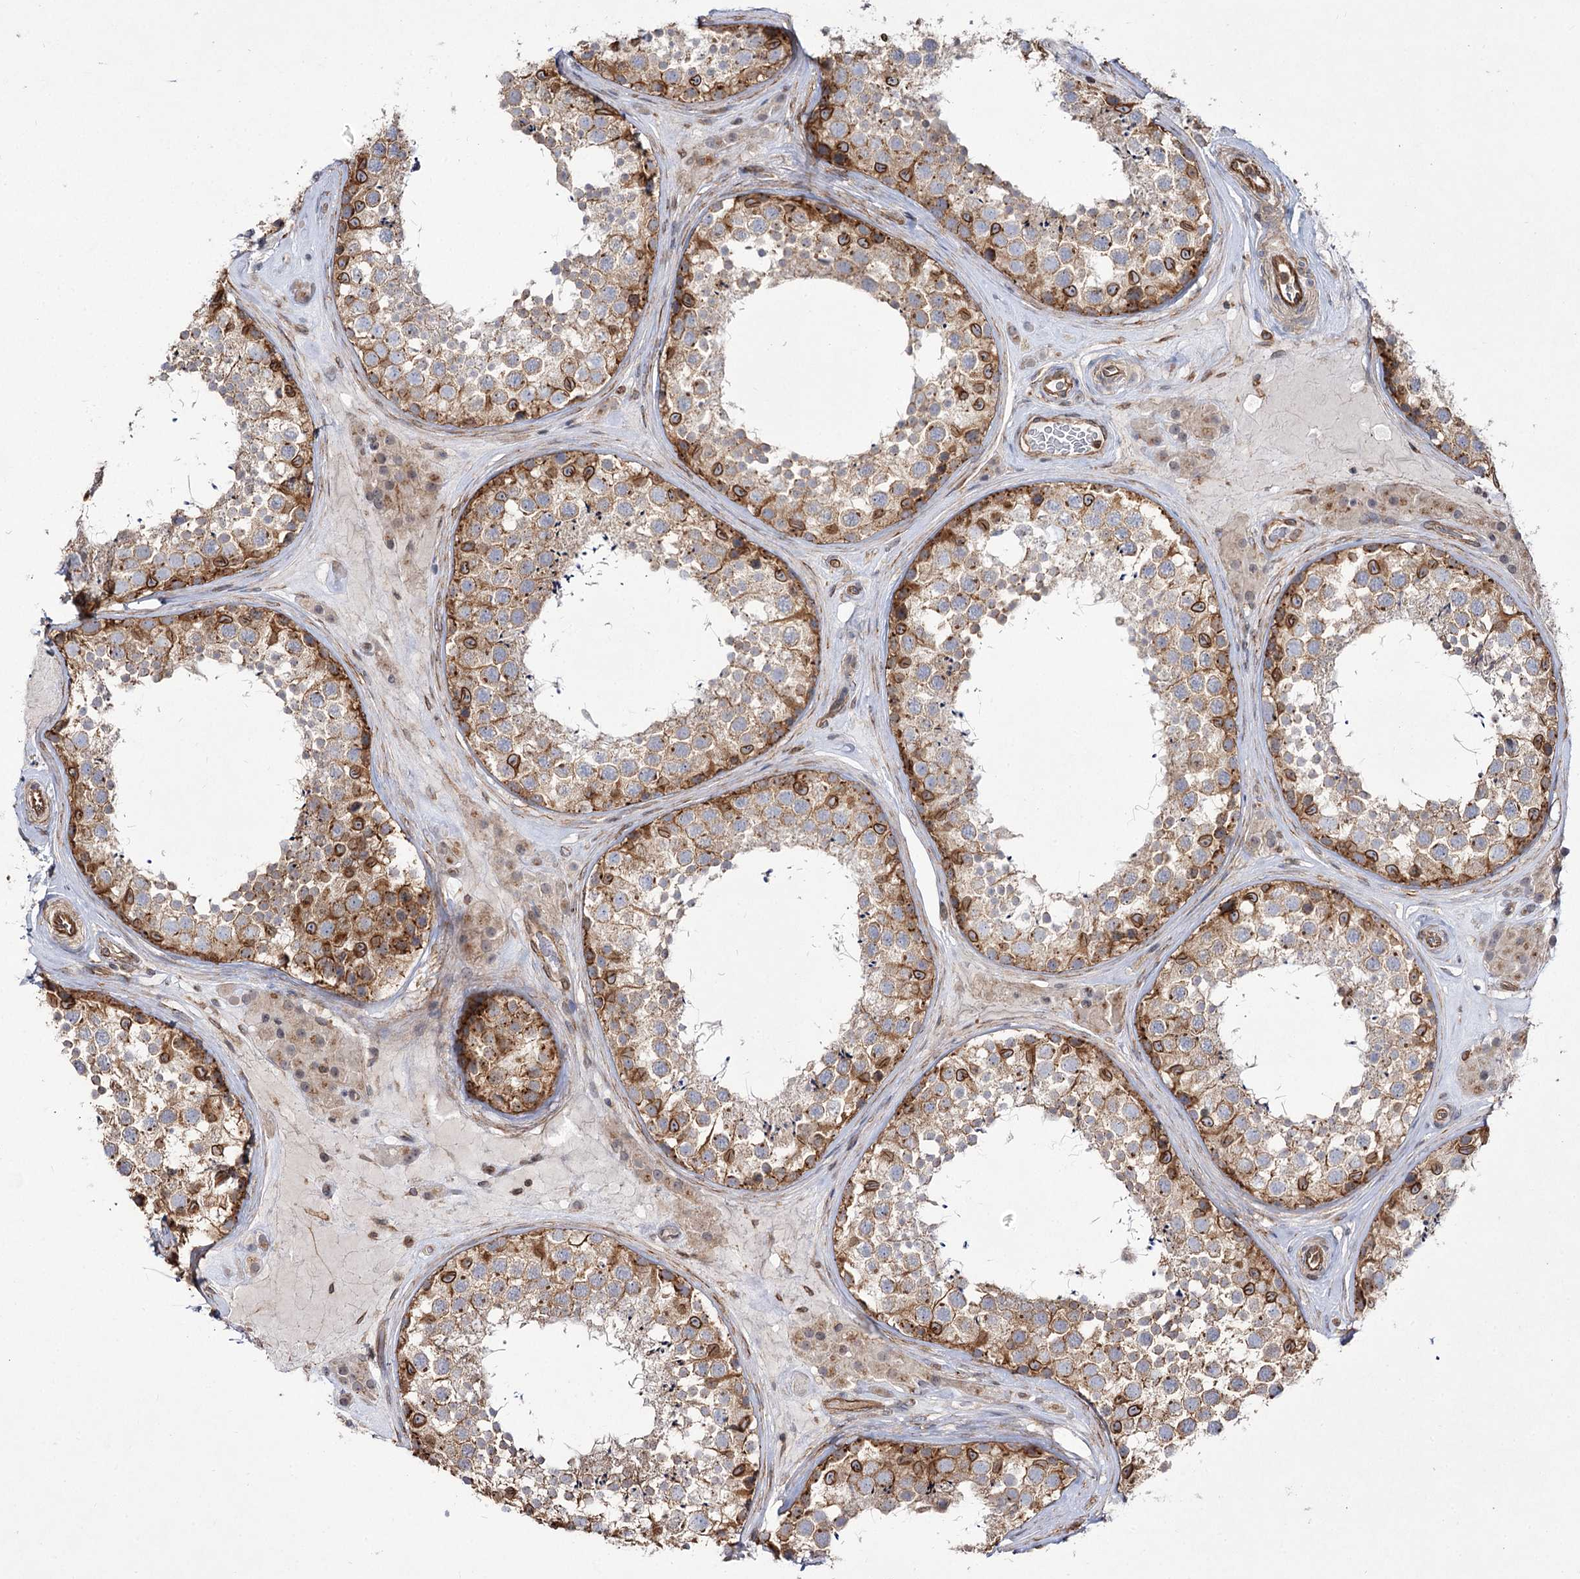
{"staining": {"intensity": "moderate", "quantity": ">75%", "location": "cytoplasmic/membranous"}, "tissue": "testis", "cell_type": "Cells in seminiferous ducts", "image_type": "normal", "snomed": [{"axis": "morphology", "description": "Normal tissue, NOS"}, {"axis": "topography", "description": "Testis"}], "caption": "Testis stained with a brown dye exhibits moderate cytoplasmic/membranous positive expression in about >75% of cells in seminiferous ducts.", "gene": "SH3BP5L", "patient": {"sex": "male", "age": 46}}